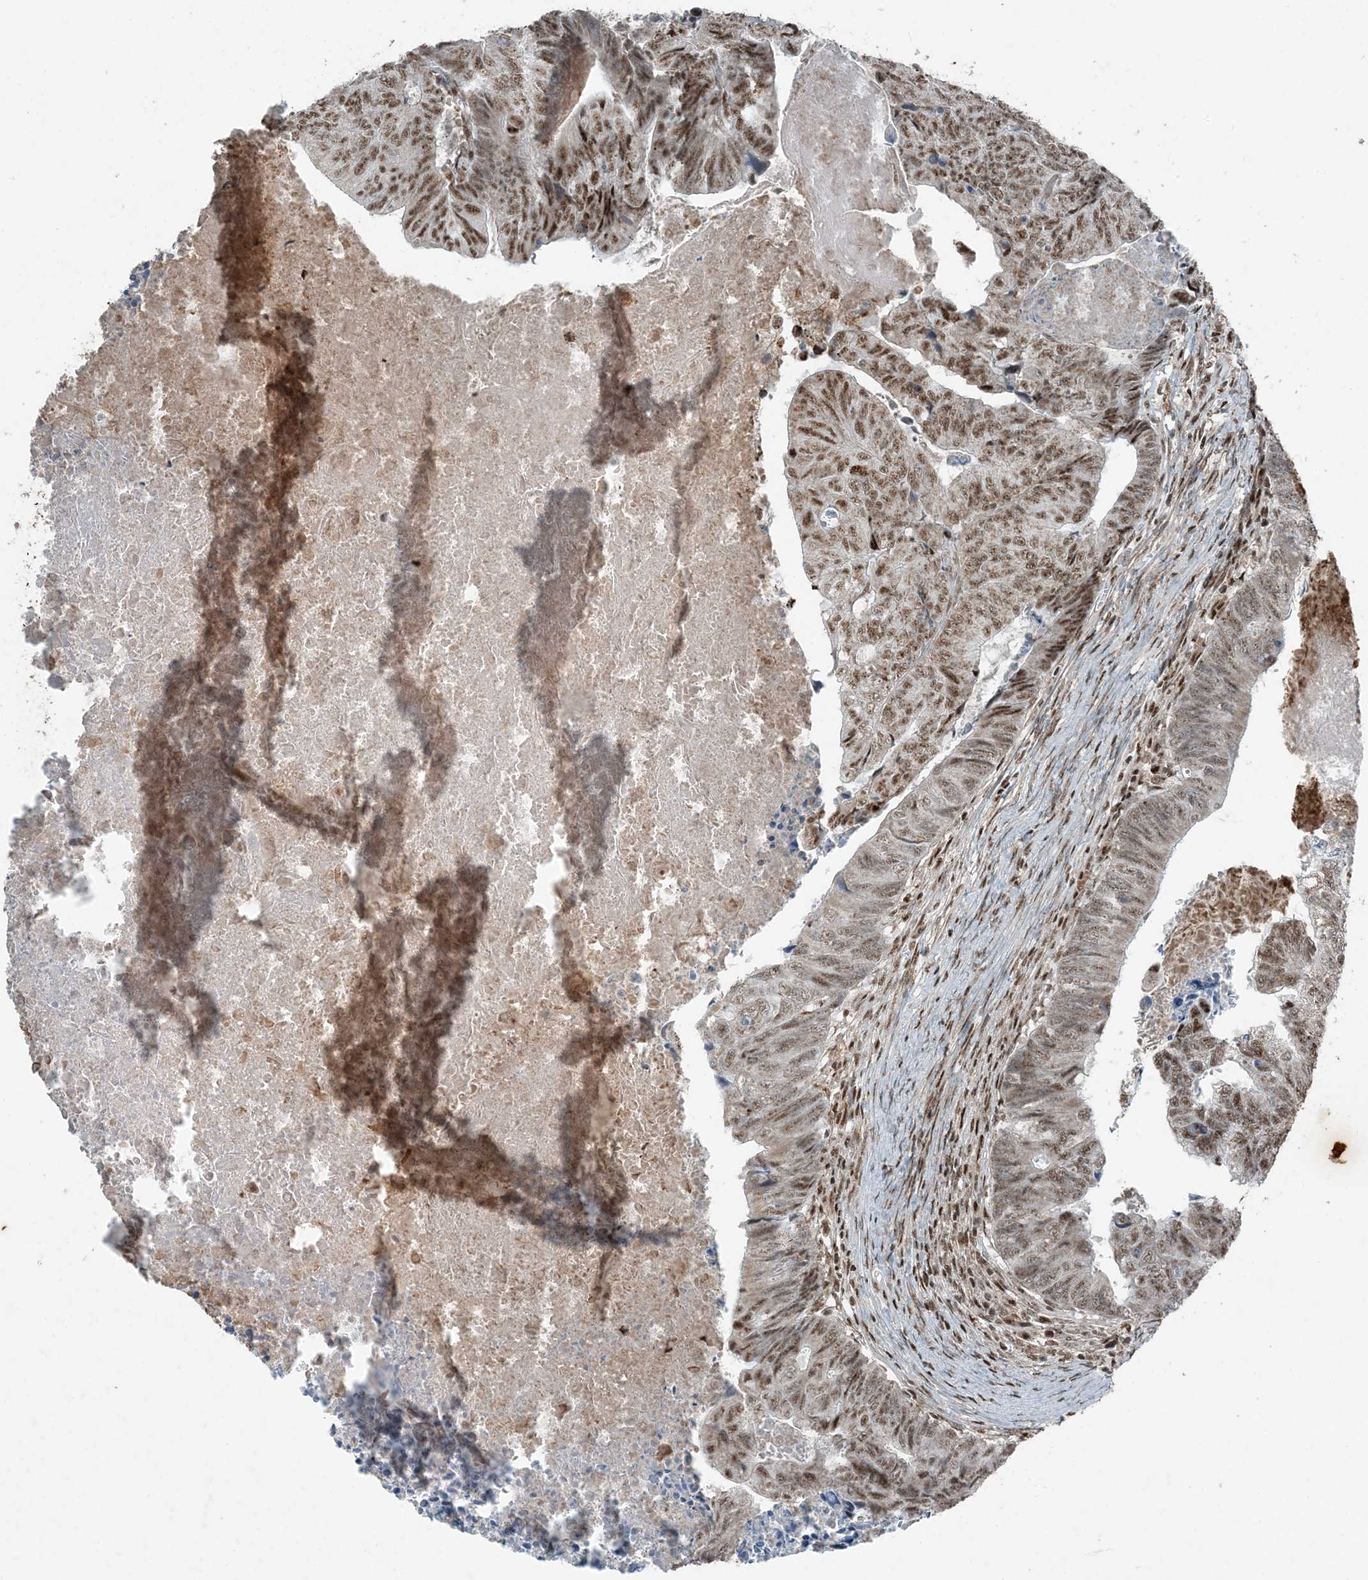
{"staining": {"intensity": "moderate", "quantity": ">75%", "location": "nuclear"}, "tissue": "colorectal cancer", "cell_type": "Tumor cells", "image_type": "cancer", "snomed": [{"axis": "morphology", "description": "Adenocarcinoma, NOS"}, {"axis": "topography", "description": "Colon"}], "caption": "IHC of human colorectal cancer reveals medium levels of moderate nuclear expression in about >75% of tumor cells.", "gene": "TADA2B", "patient": {"sex": "female", "age": 67}}